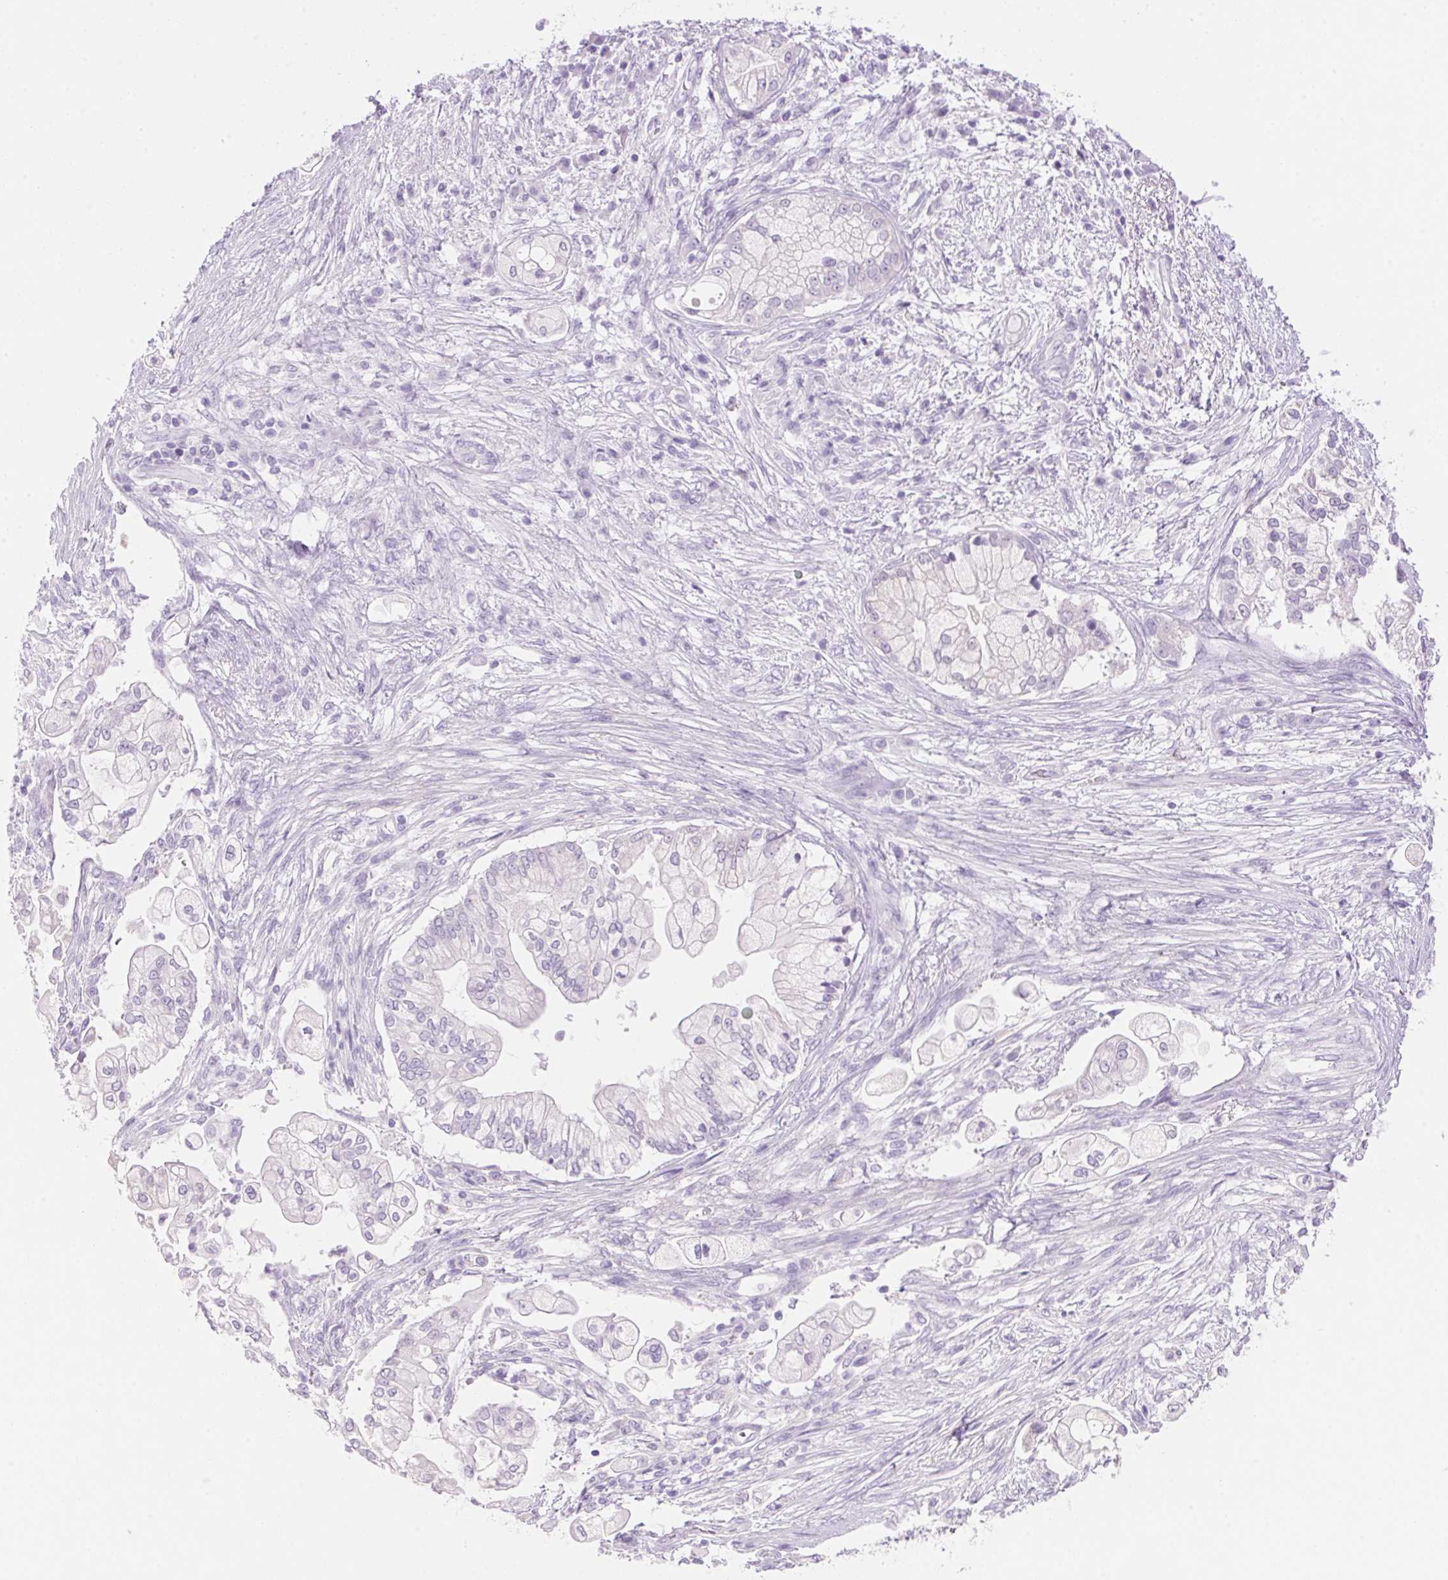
{"staining": {"intensity": "negative", "quantity": "none", "location": "none"}, "tissue": "pancreatic cancer", "cell_type": "Tumor cells", "image_type": "cancer", "snomed": [{"axis": "morphology", "description": "Adenocarcinoma, NOS"}, {"axis": "topography", "description": "Pancreas"}], "caption": "Tumor cells are negative for brown protein staining in adenocarcinoma (pancreatic). The staining was performed using DAB to visualize the protein expression in brown, while the nuclei were stained in blue with hematoxylin (Magnification: 20x).", "gene": "DHCR24", "patient": {"sex": "female", "age": 69}}